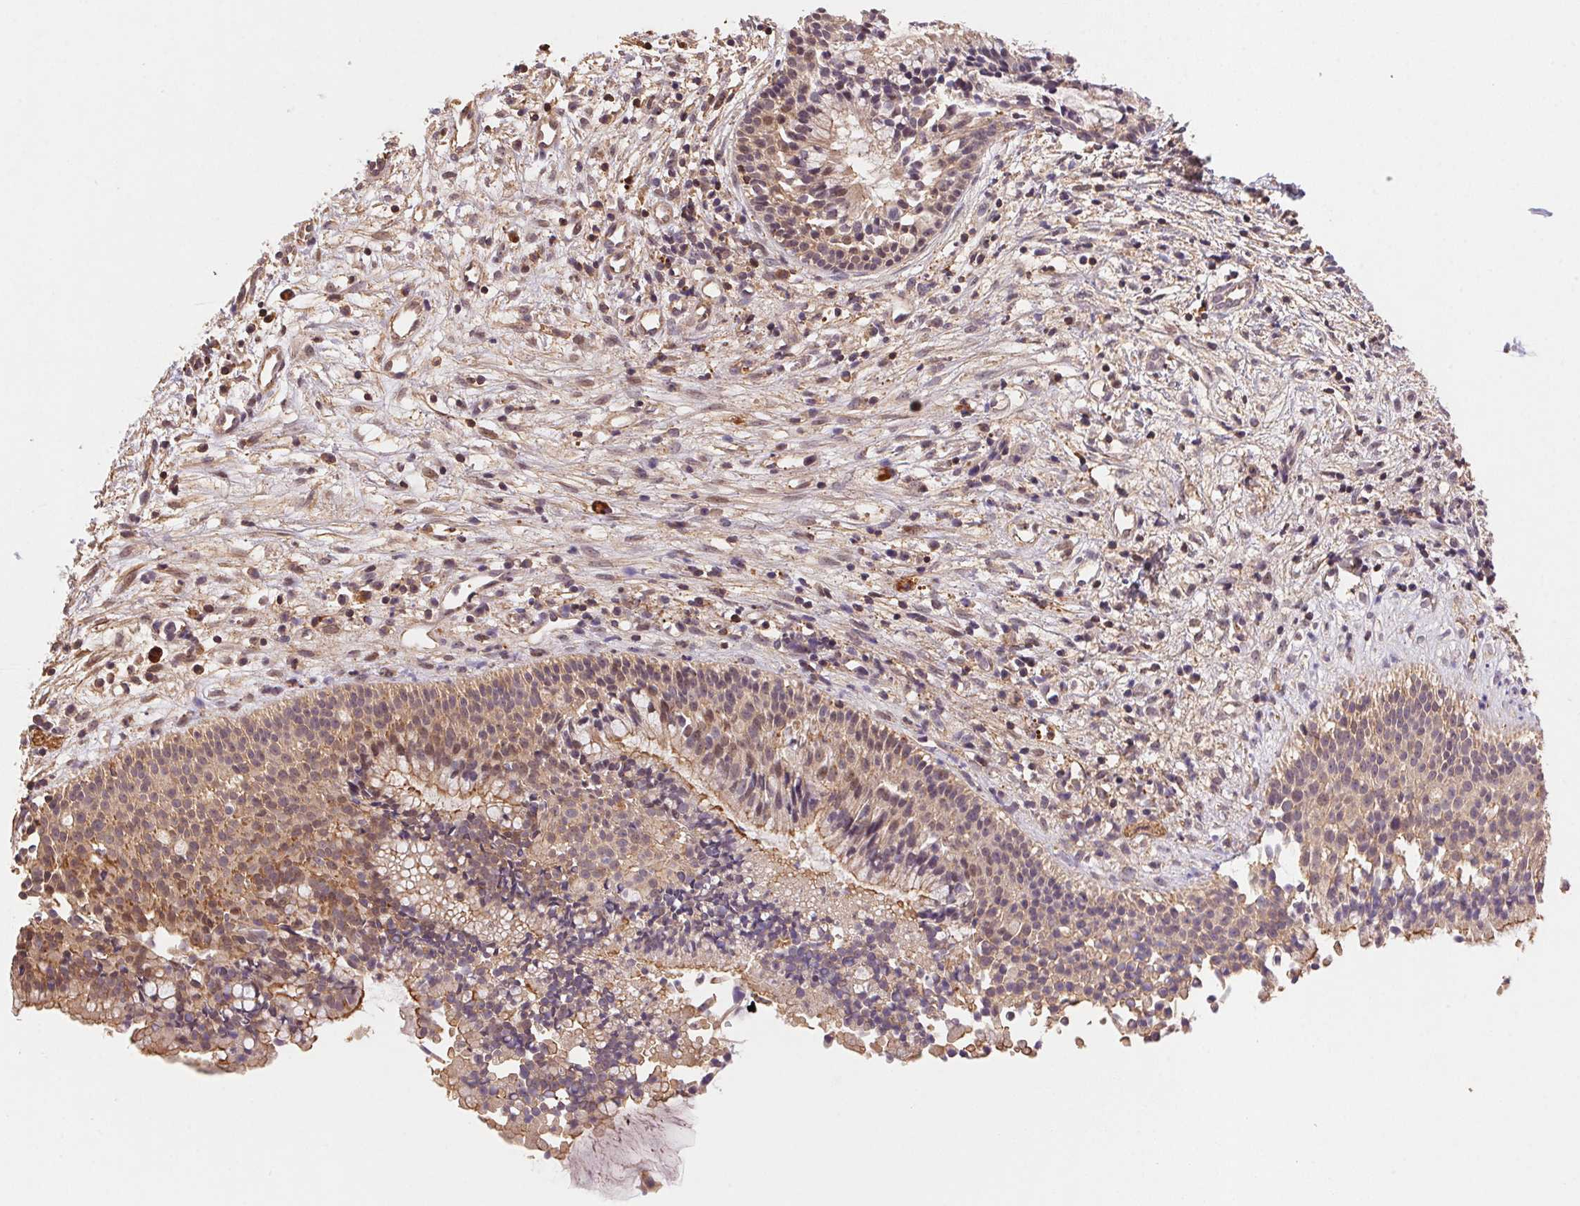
{"staining": {"intensity": "moderate", "quantity": ">75%", "location": "cytoplasmic/membranous"}, "tissue": "nasopharynx", "cell_type": "Respiratory epithelial cells", "image_type": "normal", "snomed": [{"axis": "morphology", "description": "Normal tissue, NOS"}, {"axis": "topography", "description": "Nasopharynx"}], "caption": "Protein positivity by IHC displays moderate cytoplasmic/membranous positivity in approximately >75% of respiratory epithelial cells in benign nasopharynx.", "gene": "ATG10", "patient": {"sex": "male", "age": 67}}